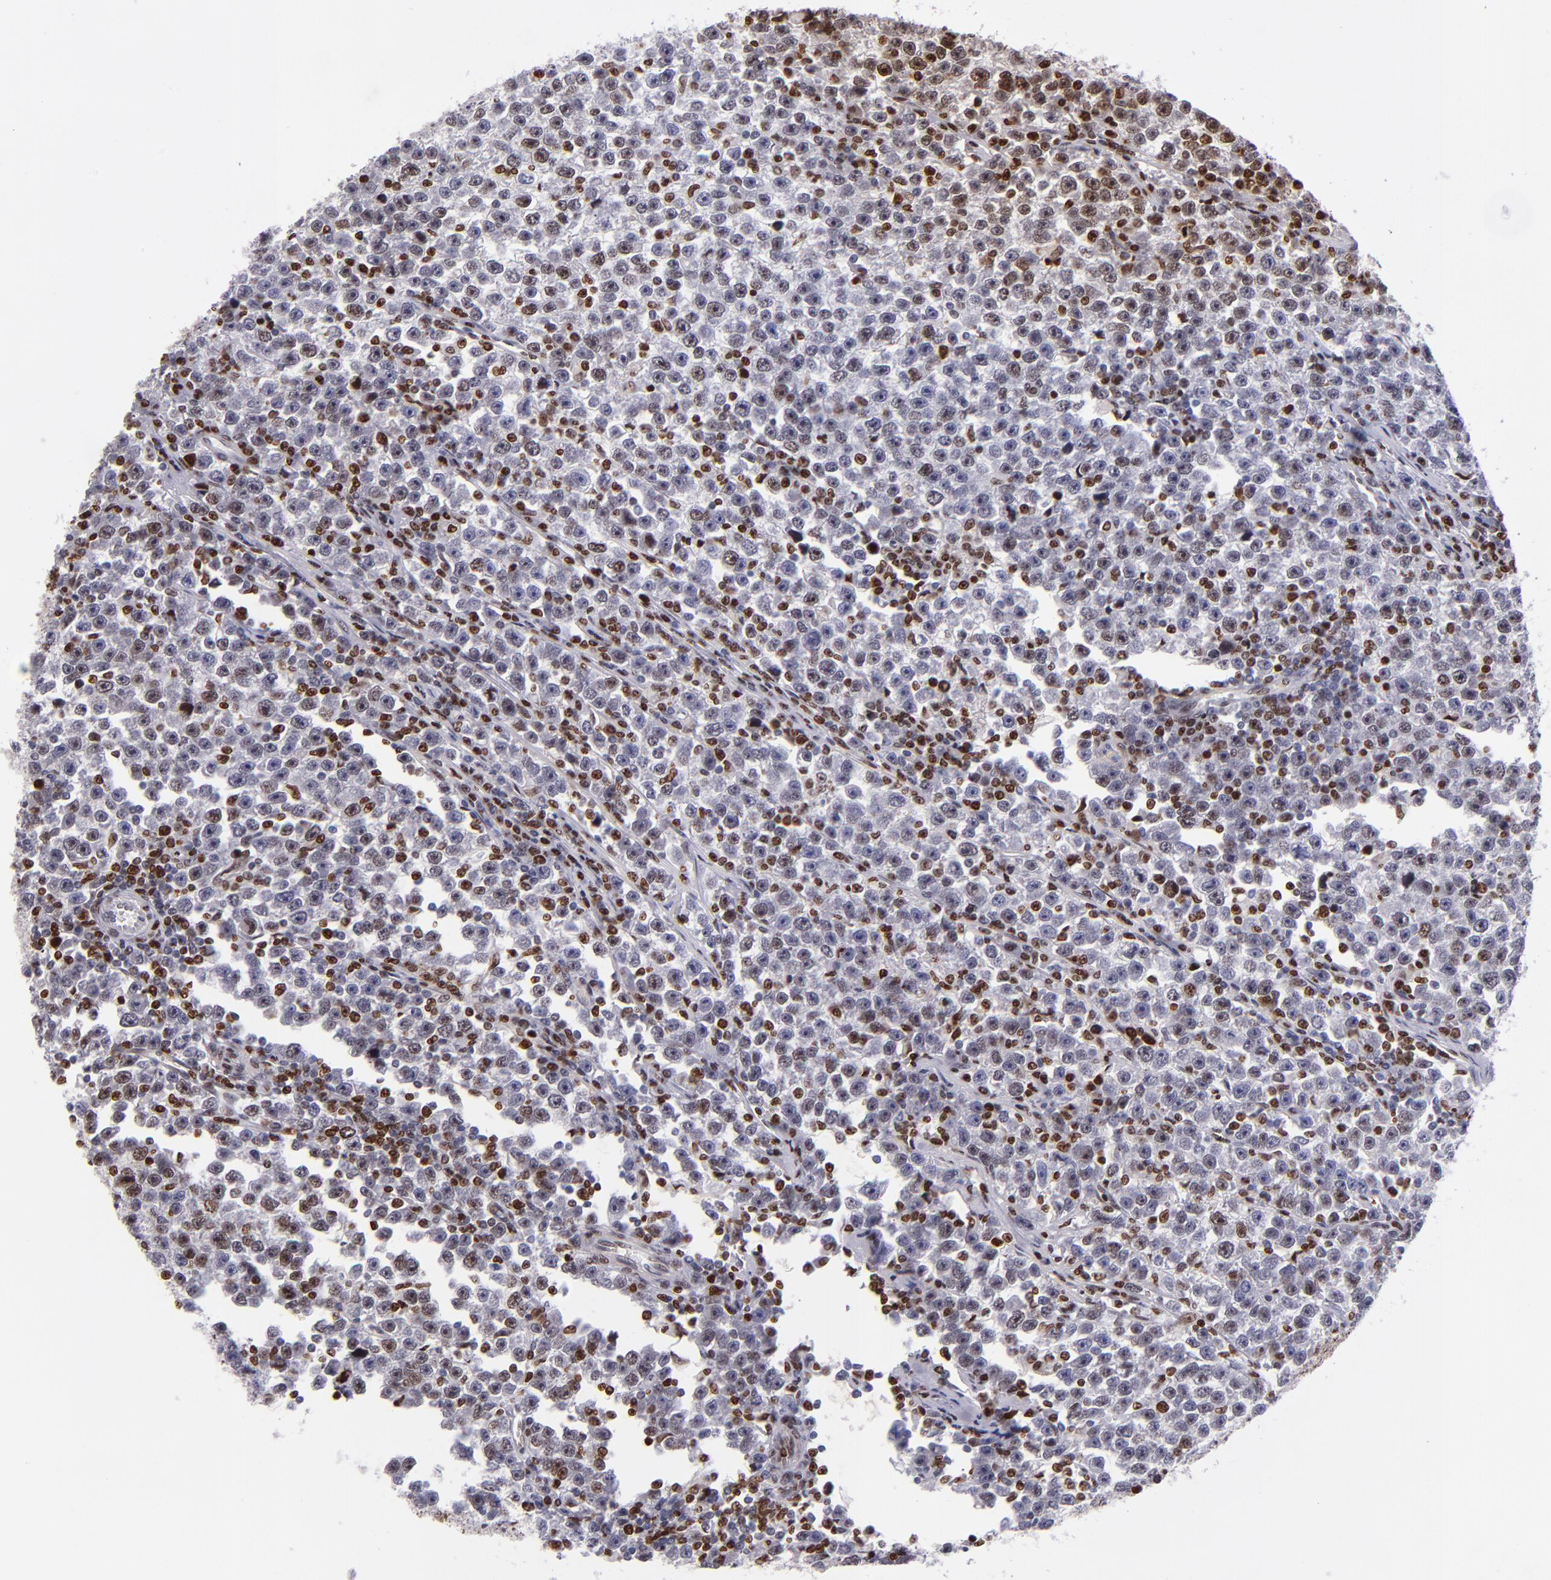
{"staining": {"intensity": "moderate", "quantity": "25%-75%", "location": "nuclear"}, "tissue": "testis cancer", "cell_type": "Tumor cells", "image_type": "cancer", "snomed": [{"axis": "morphology", "description": "Seminoma, NOS"}, {"axis": "topography", "description": "Testis"}], "caption": "Immunohistochemical staining of seminoma (testis) shows moderate nuclear protein expression in about 25%-75% of tumor cells. Using DAB (brown) and hematoxylin (blue) stains, captured at high magnification using brightfield microscopy.", "gene": "CDKL5", "patient": {"sex": "male", "age": 43}}